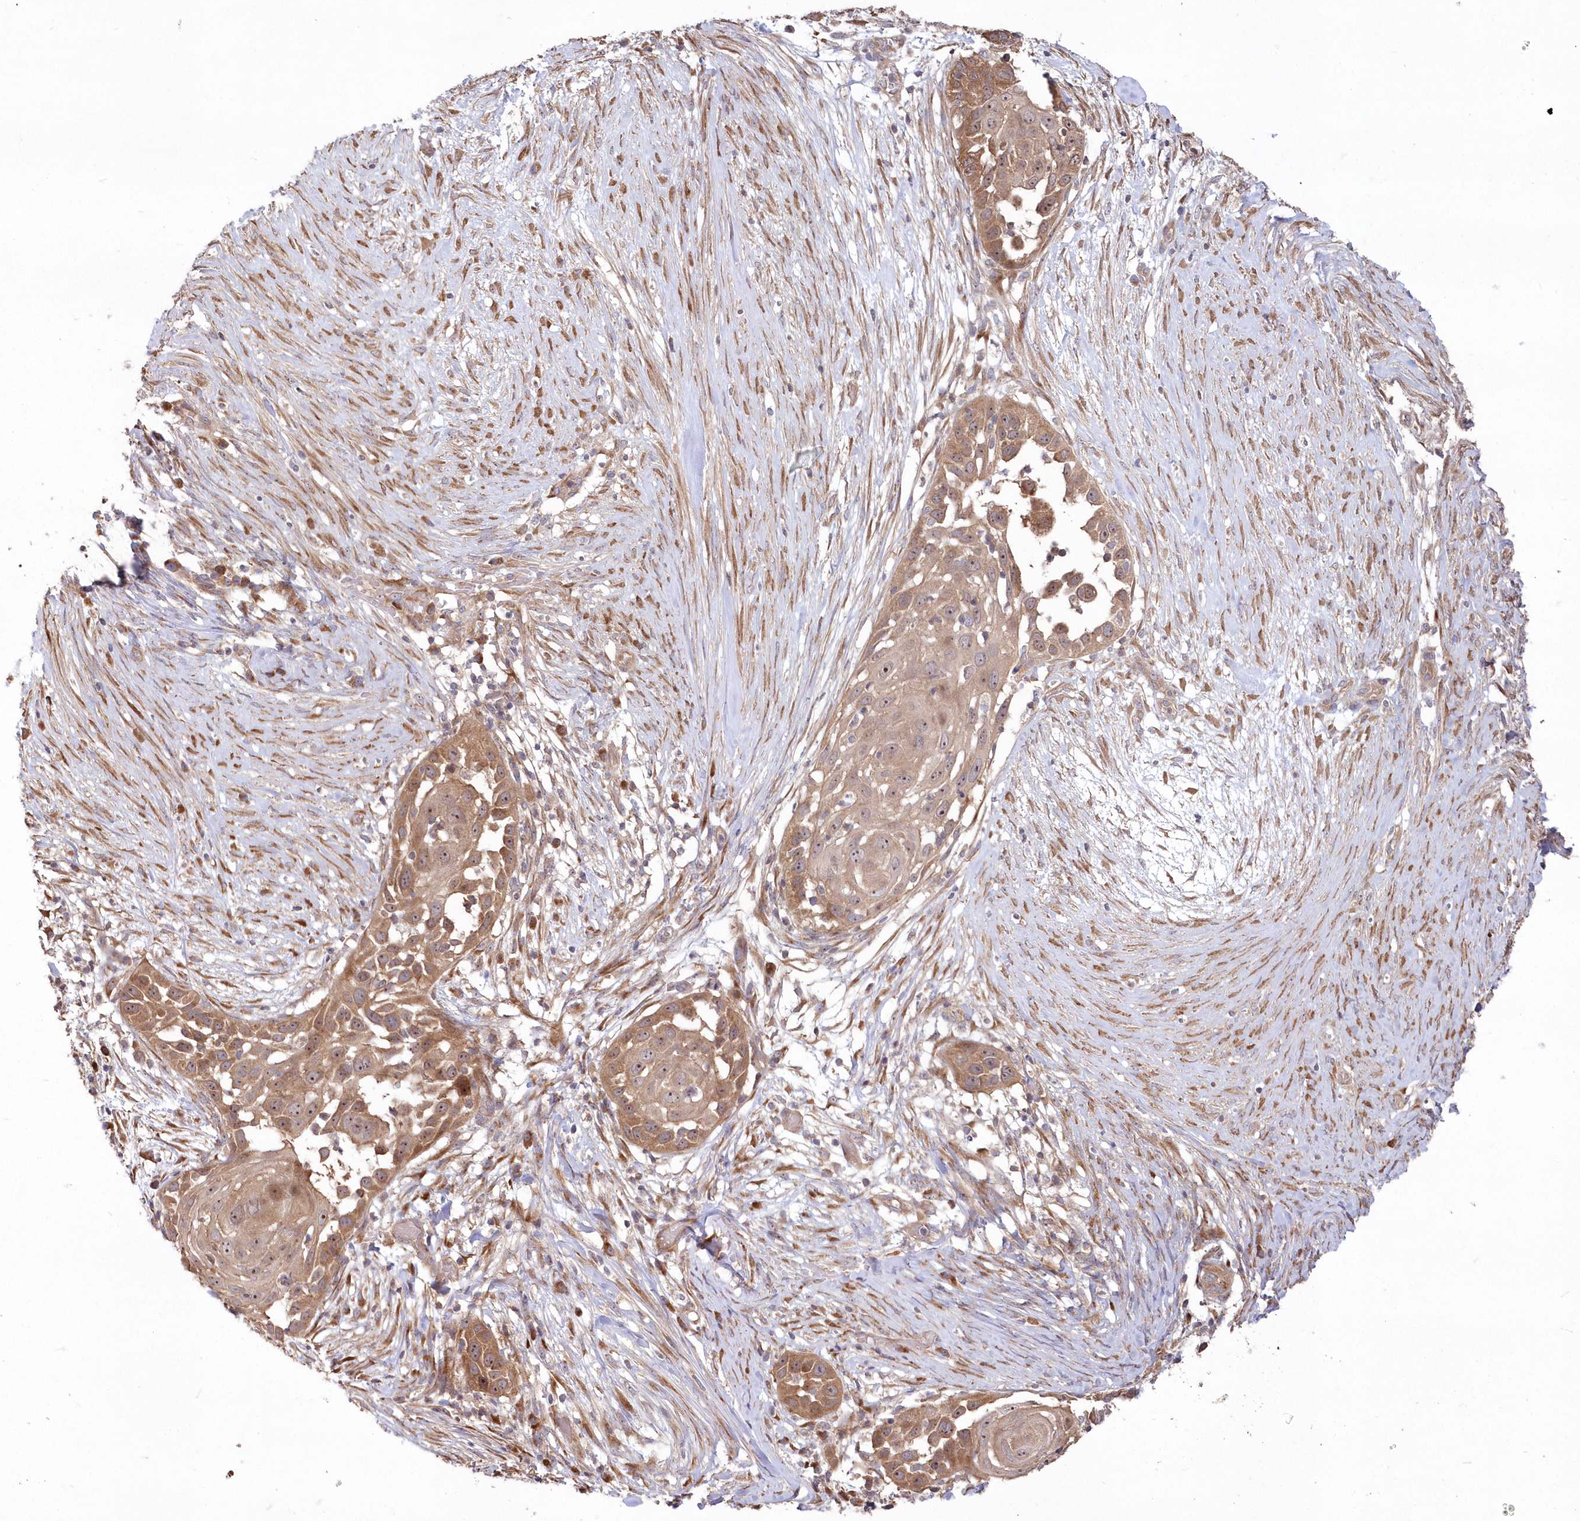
{"staining": {"intensity": "moderate", "quantity": ">75%", "location": "cytoplasmic/membranous,nuclear"}, "tissue": "skin cancer", "cell_type": "Tumor cells", "image_type": "cancer", "snomed": [{"axis": "morphology", "description": "Squamous cell carcinoma, NOS"}, {"axis": "topography", "description": "Skin"}], "caption": "Immunohistochemistry (IHC) of human skin cancer (squamous cell carcinoma) reveals medium levels of moderate cytoplasmic/membranous and nuclear staining in approximately >75% of tumor cells.", "gene": "TBCA", "patient": {"sex": "female", "age": 44}}